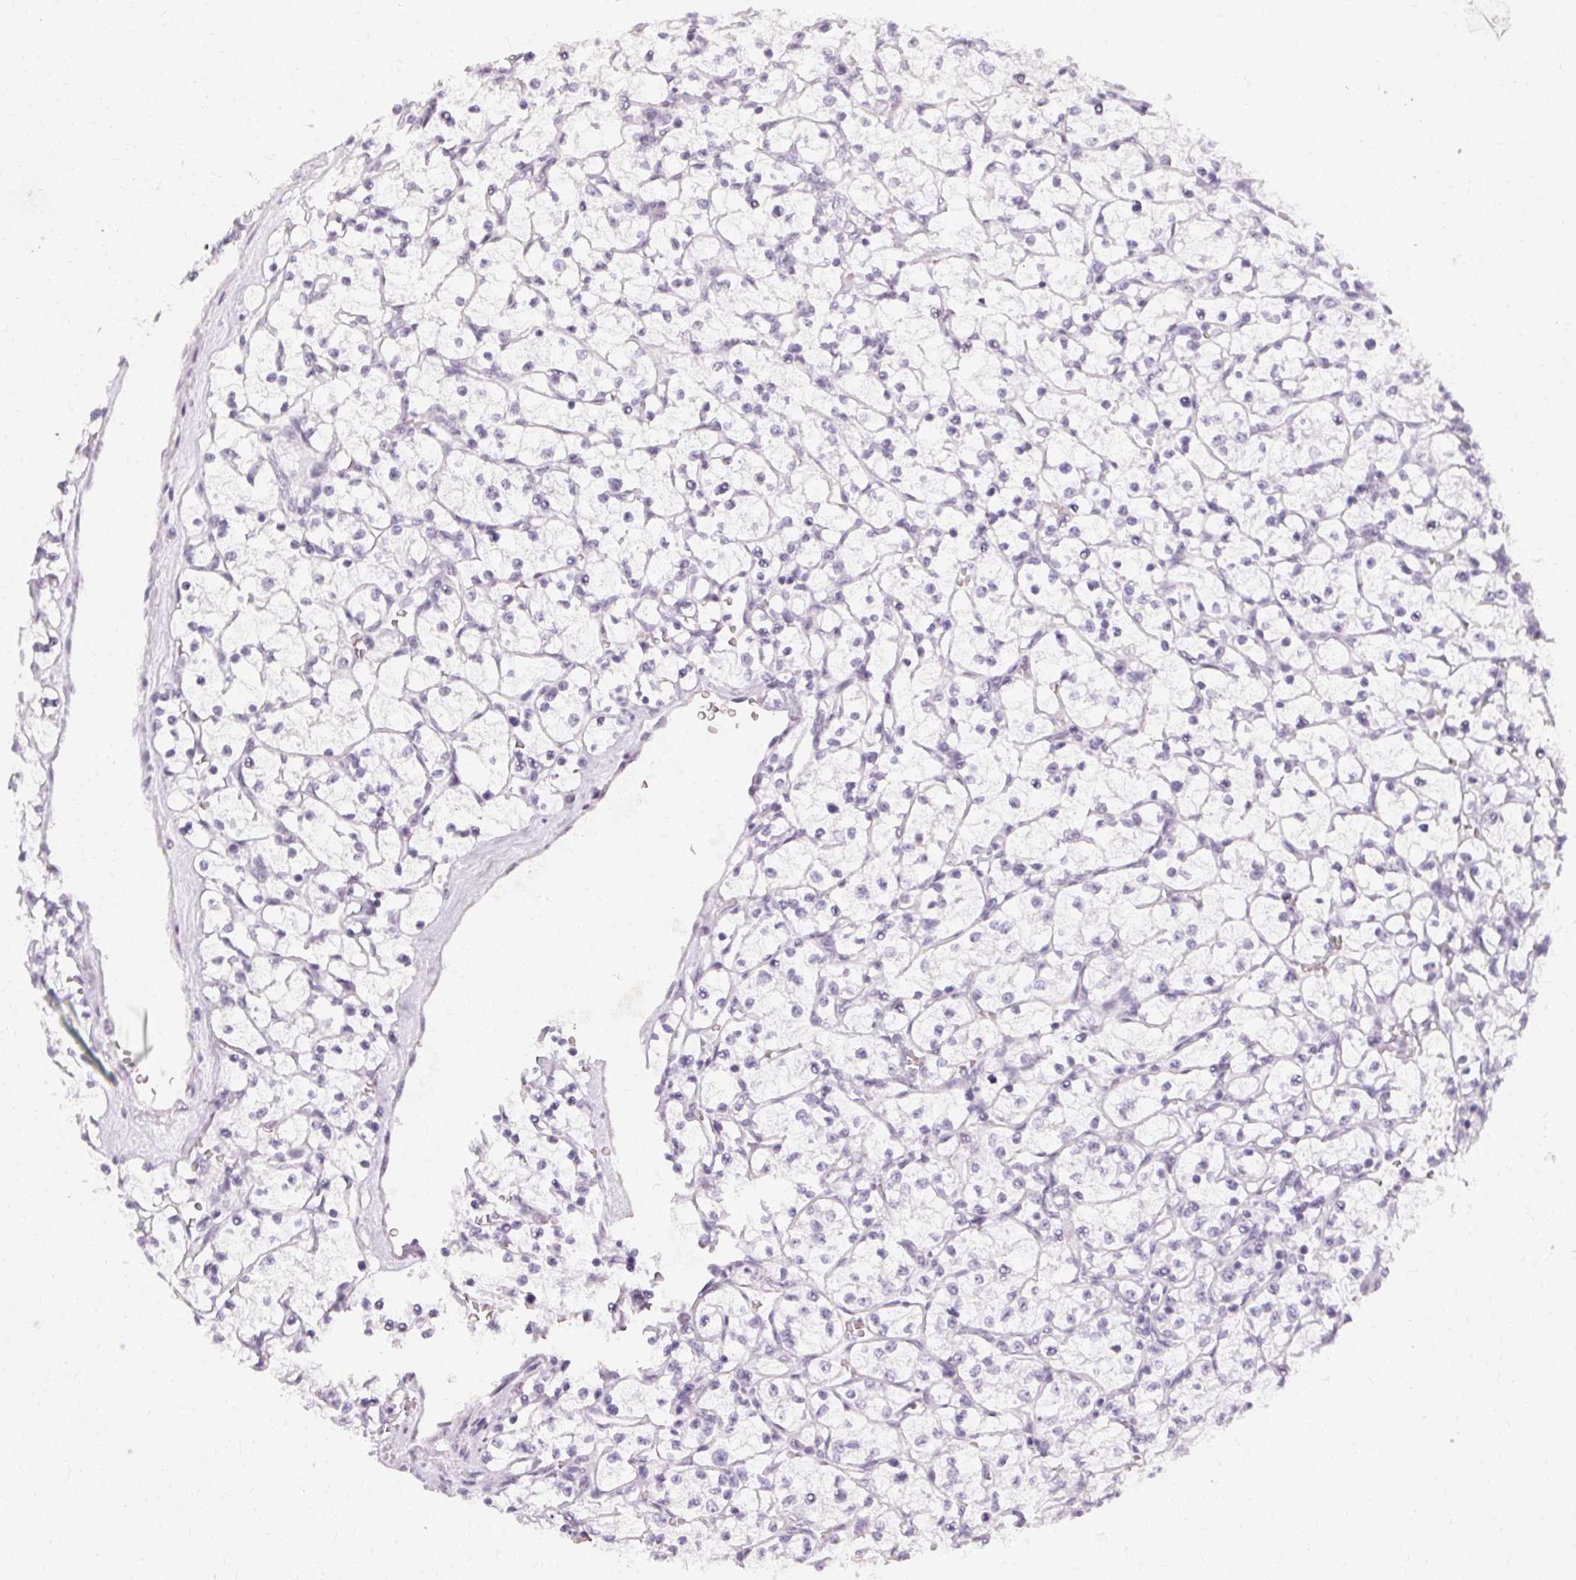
{"staining": {"intensity": "negative", "quantity": "none", "location": "none"}, "tissue": "renal cancer", "cell_type": "Tumor cells", "image_type": "cancer", "snomed": [{"axis": "morphology", "description": "Adenocarcinoma, NOS"}, {"axis": "topography", "description": "Kidney"}], "caption": "IHC micrograph of adenocarcinoma (renal) stained for a protein (brown), which exhibits no positivity in tumor cells. (DAB immunohistochemistry (IHC) visualized using brightfield microscopy, high magnification).", "gene": "SYNPR", "patient": {"sex": "female", "age": 64}}